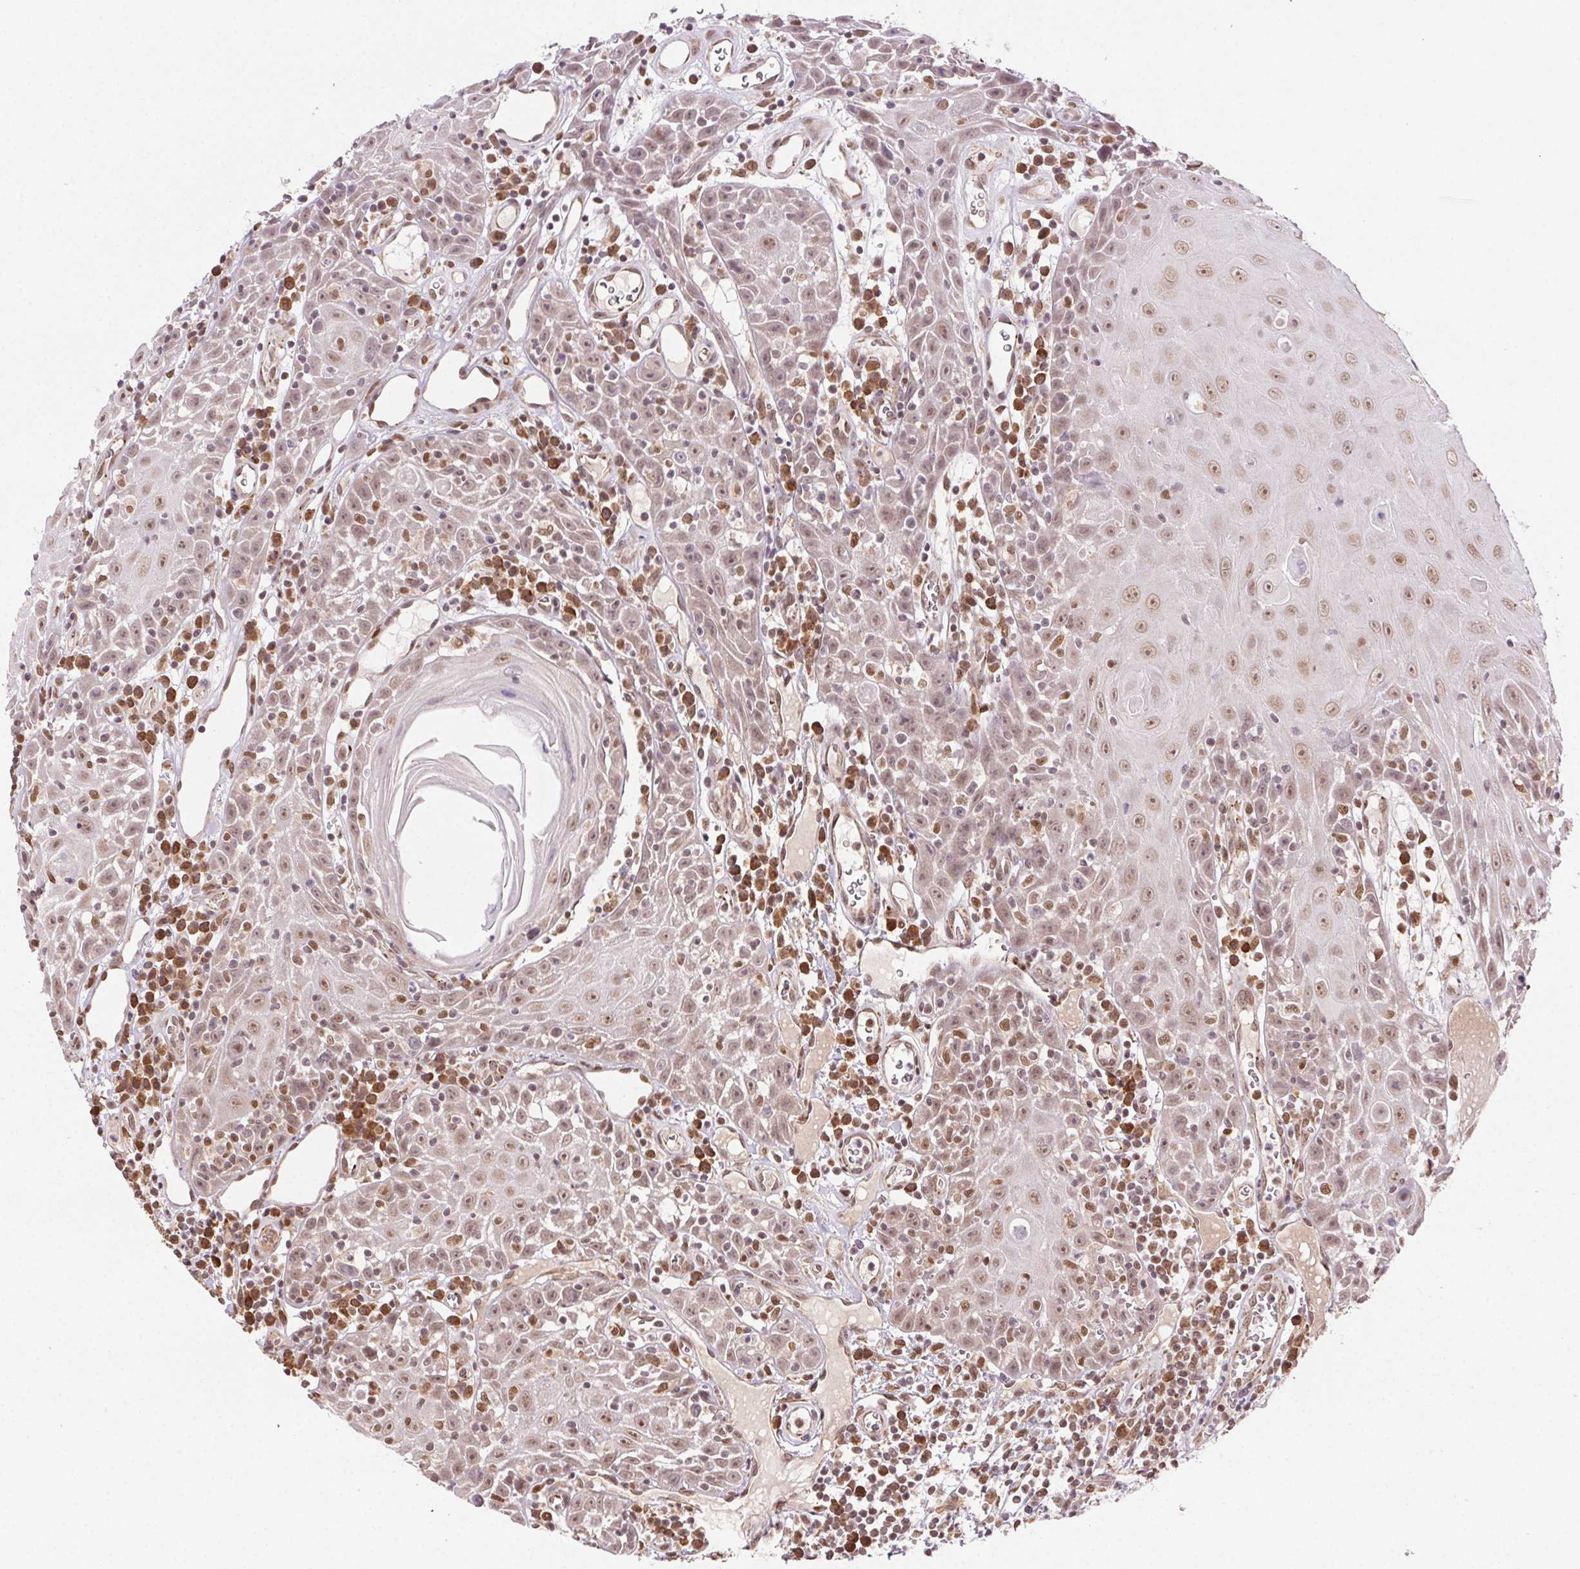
{"staining": {"intensity": "weak", "quantity": "25%-75%", "location": "nuclear"}, "tissue": "head and neck cancer", "cell_type": "Tumor cells", "image_type": "cancer", "snomed": [{"axis": "morphology", "description": "Squamous cell carcinoma, NOS"}, {"axis": "topography", "description": "Head-Neck"}], "caption": "Protein staining of head and neck squamous cell carcinoma tissue reveals weak nuclear expression in about 25%-75% of tumor cells. The staining was performed using DAB (3,3'-diaminobenzidine), with brown indicating positive protein expression. Nuclei are stained blue with hematoxylin.", "gene": "TREML4", "patient": {"sex": "male", "age": 52}}